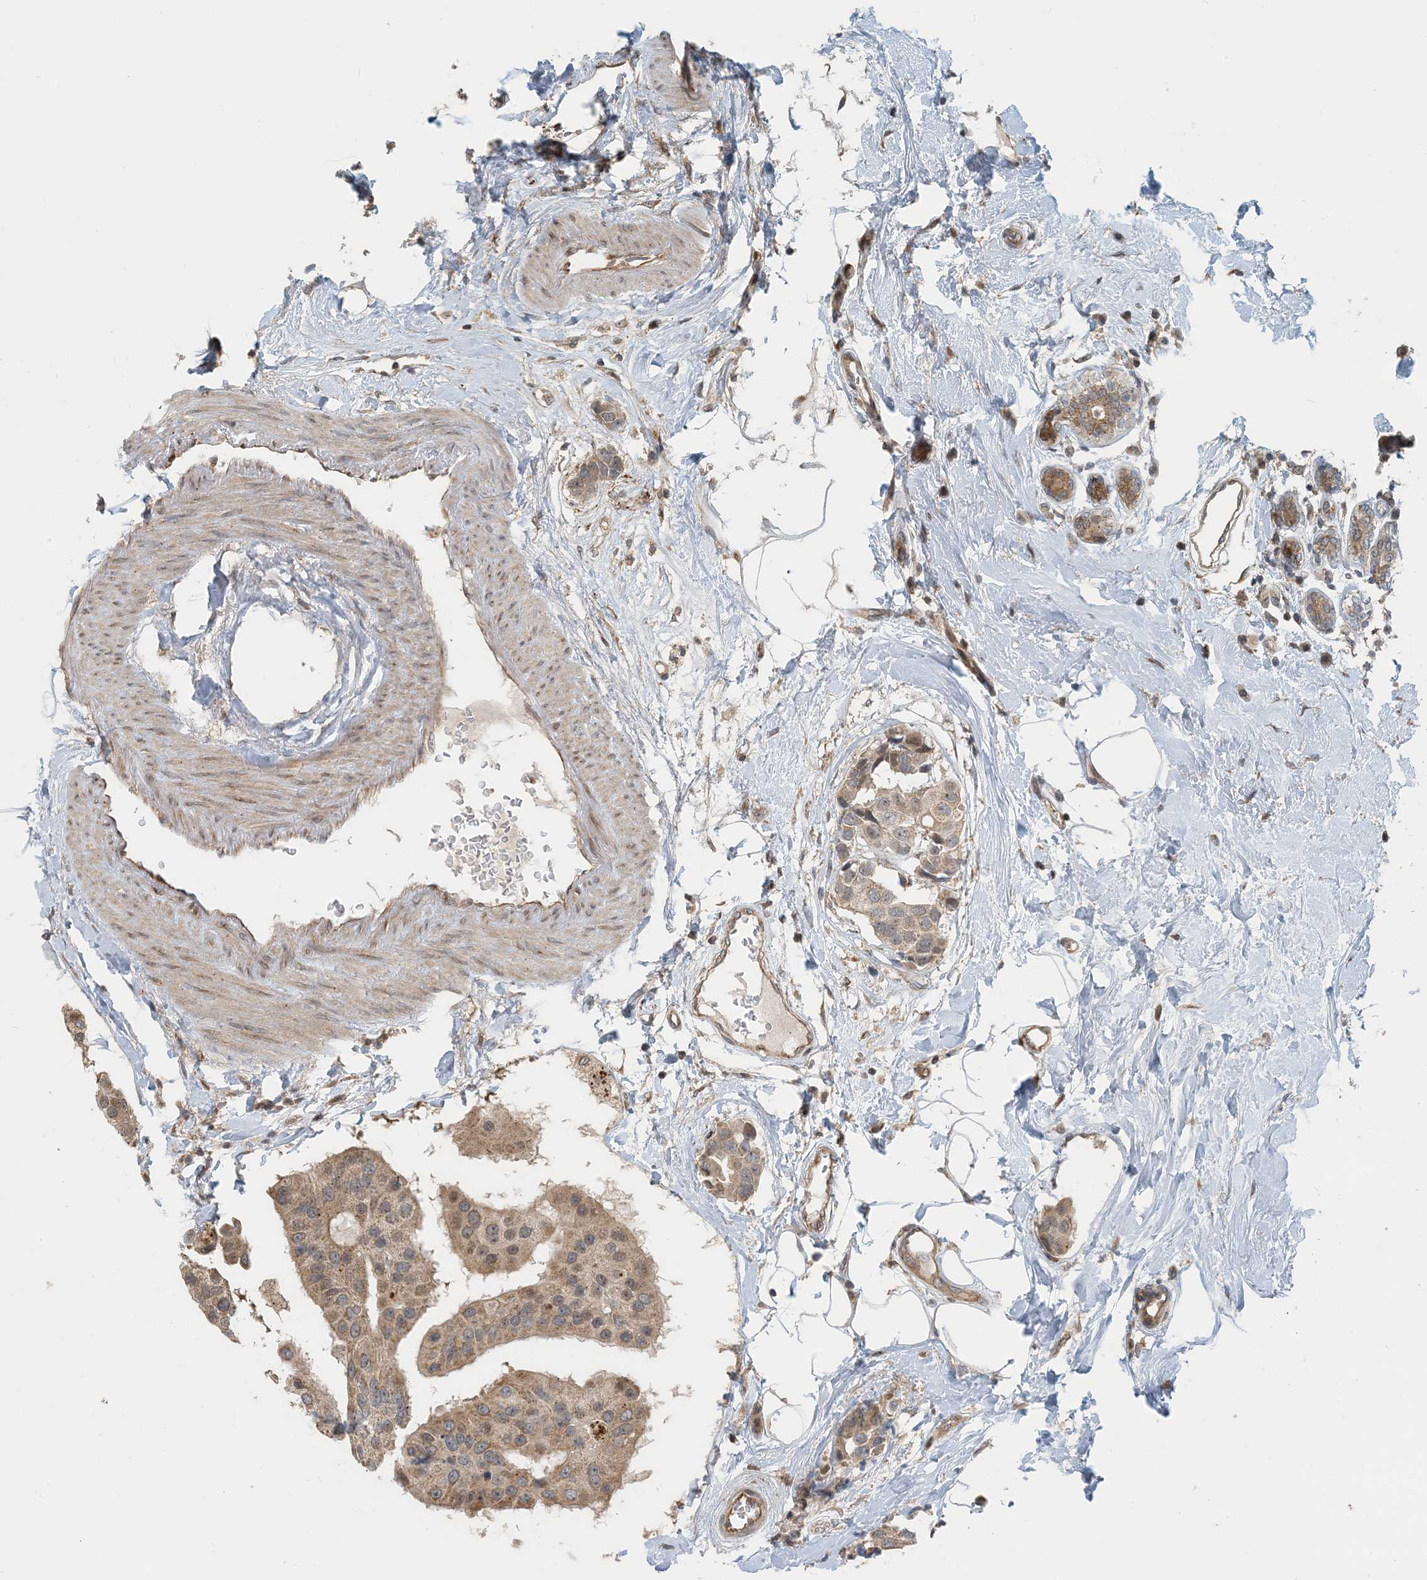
{"staining": {"intensity": "moderate", "quantity": ">75%", "location": "cytoplasmic/membranous"}, "tissue": "breast cancer", "cell_type": "Tumor cells", "image_type": "cancer", "snomed": [{"axis": "morphology", "description": "Normal tissue, NOS"}, {"axis": "morphology", "description": "Duct carcinoma"}, {"axis": "topography", "description": "Breast"}], "caption": "Protein staining of breast invasive ductal carcinoma tissue displays moderate cytoplasmic/membranous expression in about >75% of tumor cells.", "gene": "ZBTB3", "patient": {"sex": "female", "age": 39}}